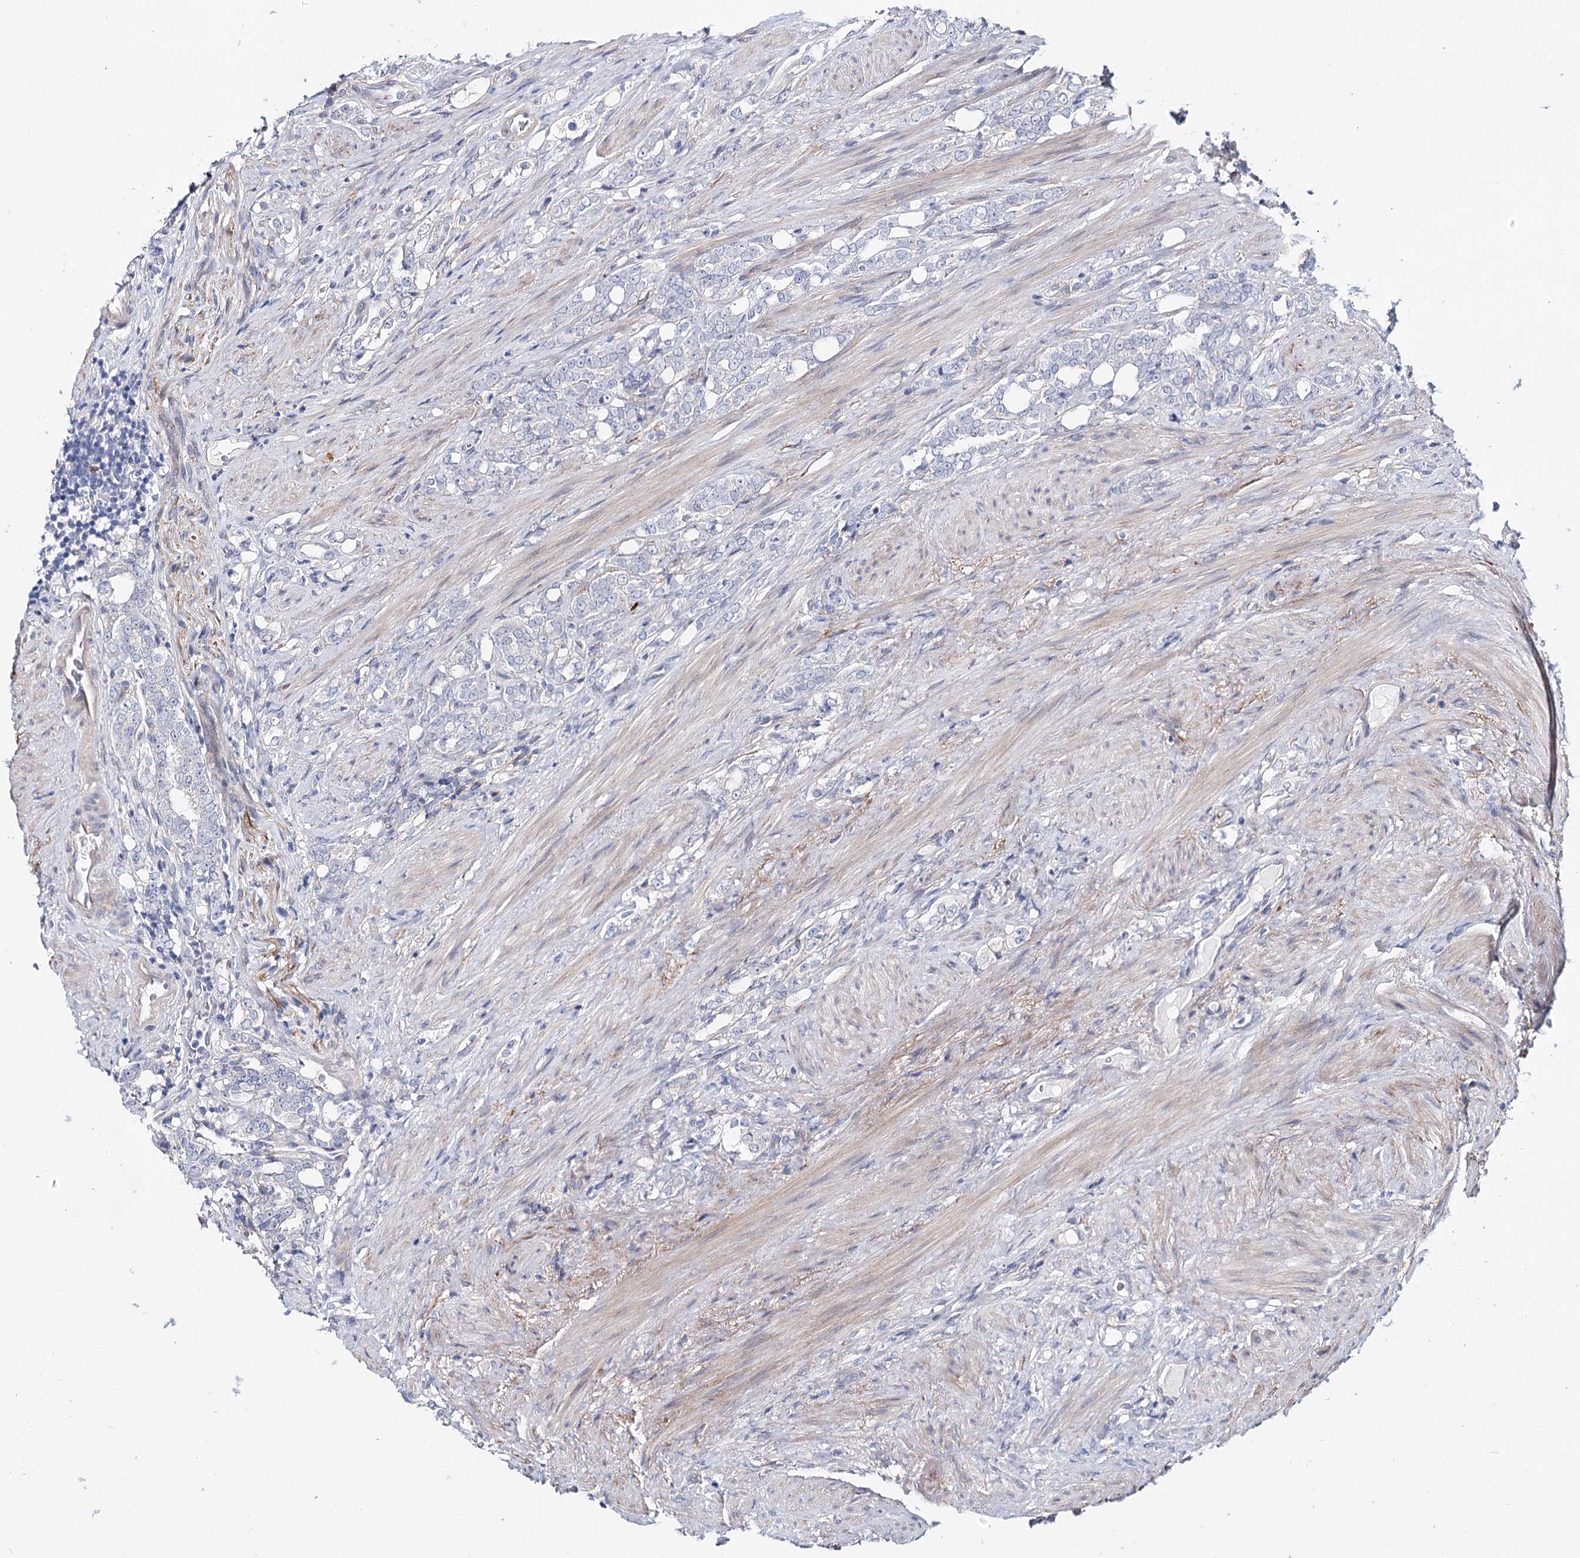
{"staining": {"intensity": "negative", "quantity": "none", "location": "none"}, "tissue": "prostate cancer", "cell_type": "Tumor cells", "image_type": "cancer", "snomed": [{"axis": "morphology", "description": "Adenocarcinoma, High grade"}, {"axis": "topography", "description": "Prostate"}], "caption": "This is an IHC photomicrograph of prostate cancer (high-grade adenocarcinoma). There is no positivity in tumor cells.", "gene": "TEX12", "patient": {"sex": "male", "age": 64}}